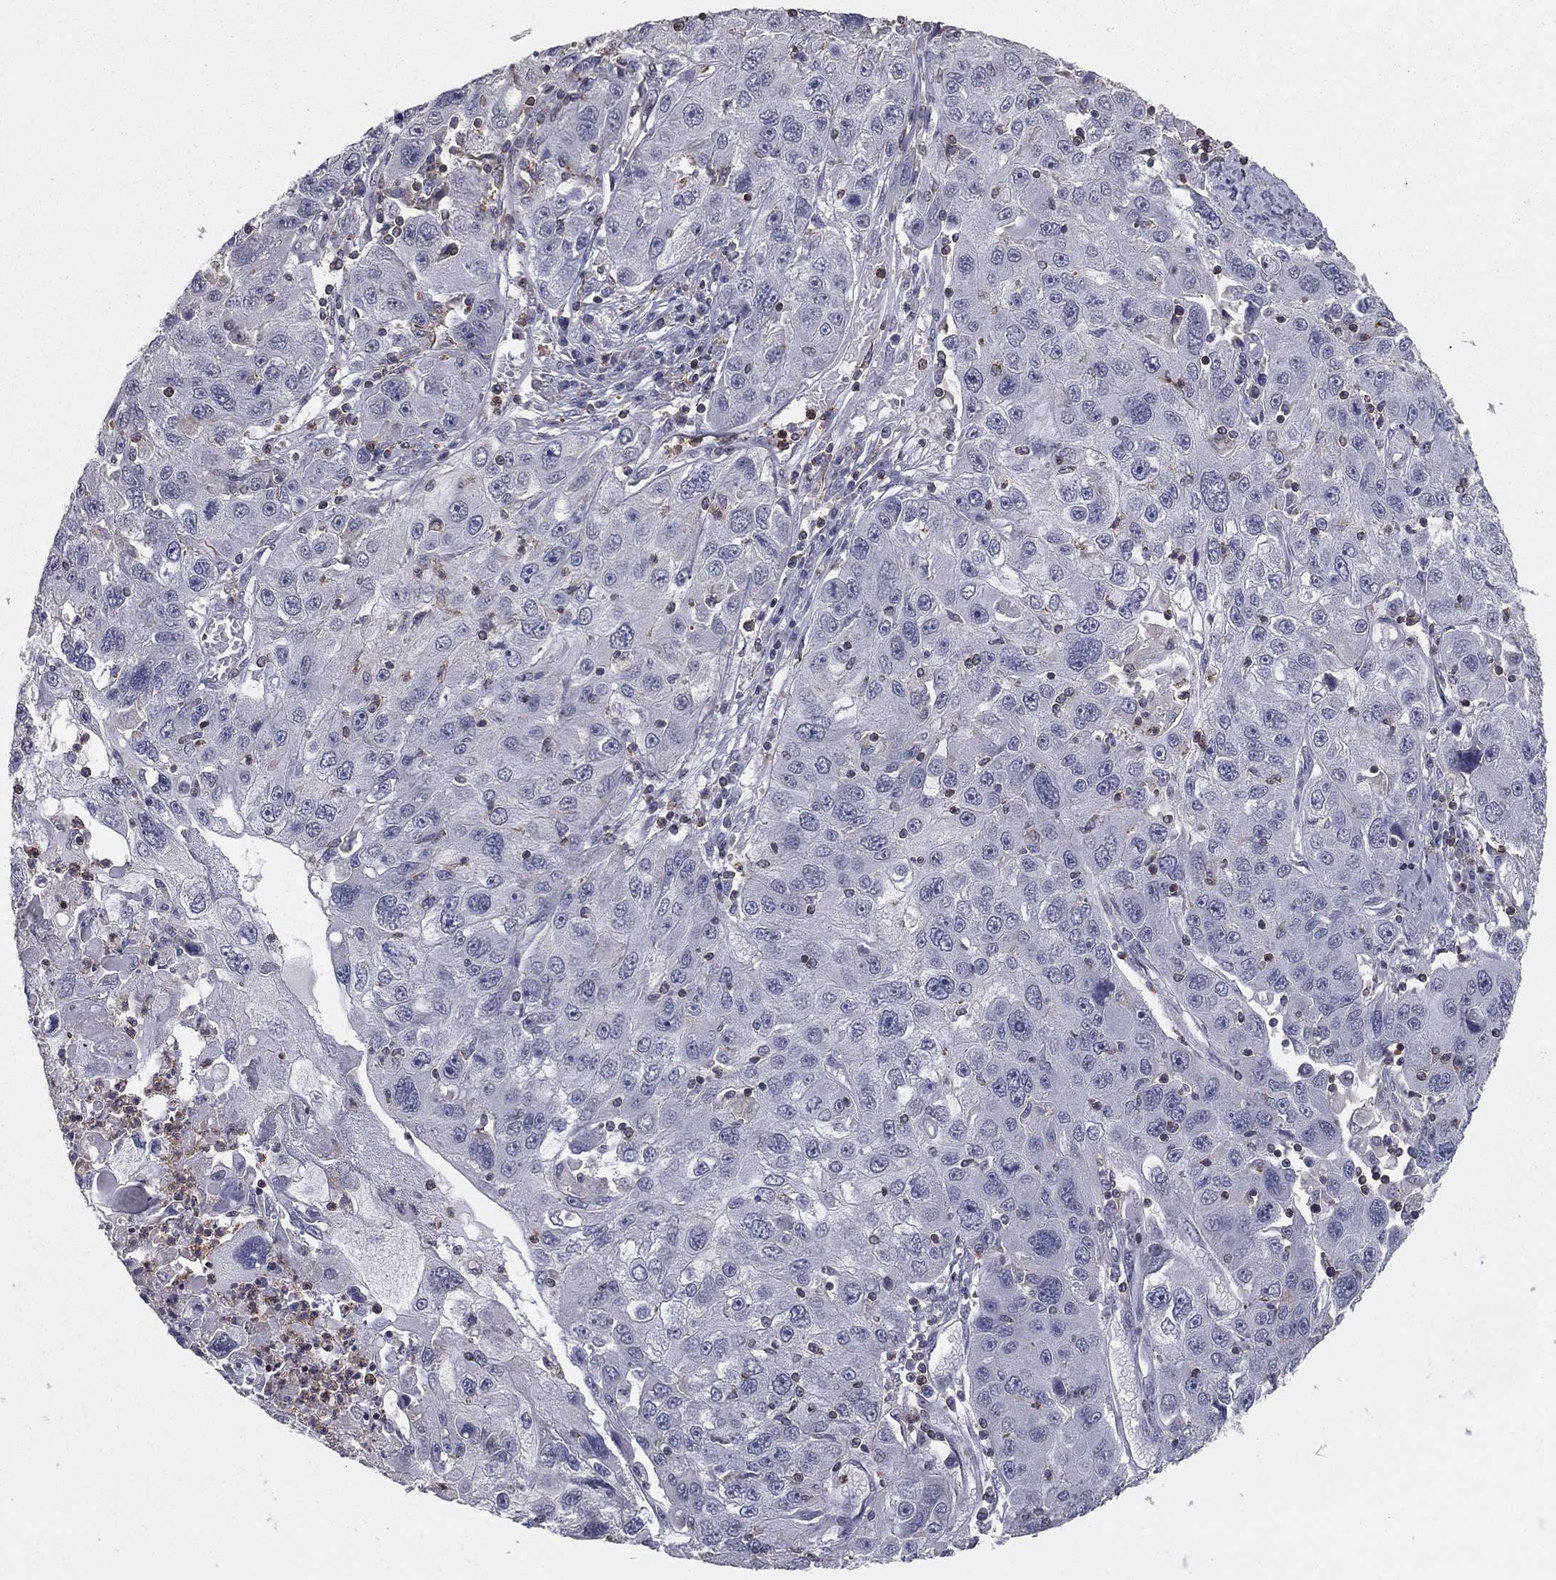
{"staining": {"intensity": "negative", "quantity": "none", "location": "none"}, "tissue": "stomach cancer", "cell_type": "Tumor cells", "image_type": "cancer", "snomed": [{"axis": "morphology", "description": "Adenocarcinoma, NOS"}, {"axis": "topography", "description": "Stomach"}], "caption": "DAB (3,3'-diaminobenzidine) immunohistochemical staining of human adenocarcinoma (stomach) reveals no significant expression in tumor cells.", "gene": "PSTPIP1", "patient": {"sex": "male", "age": 56}}